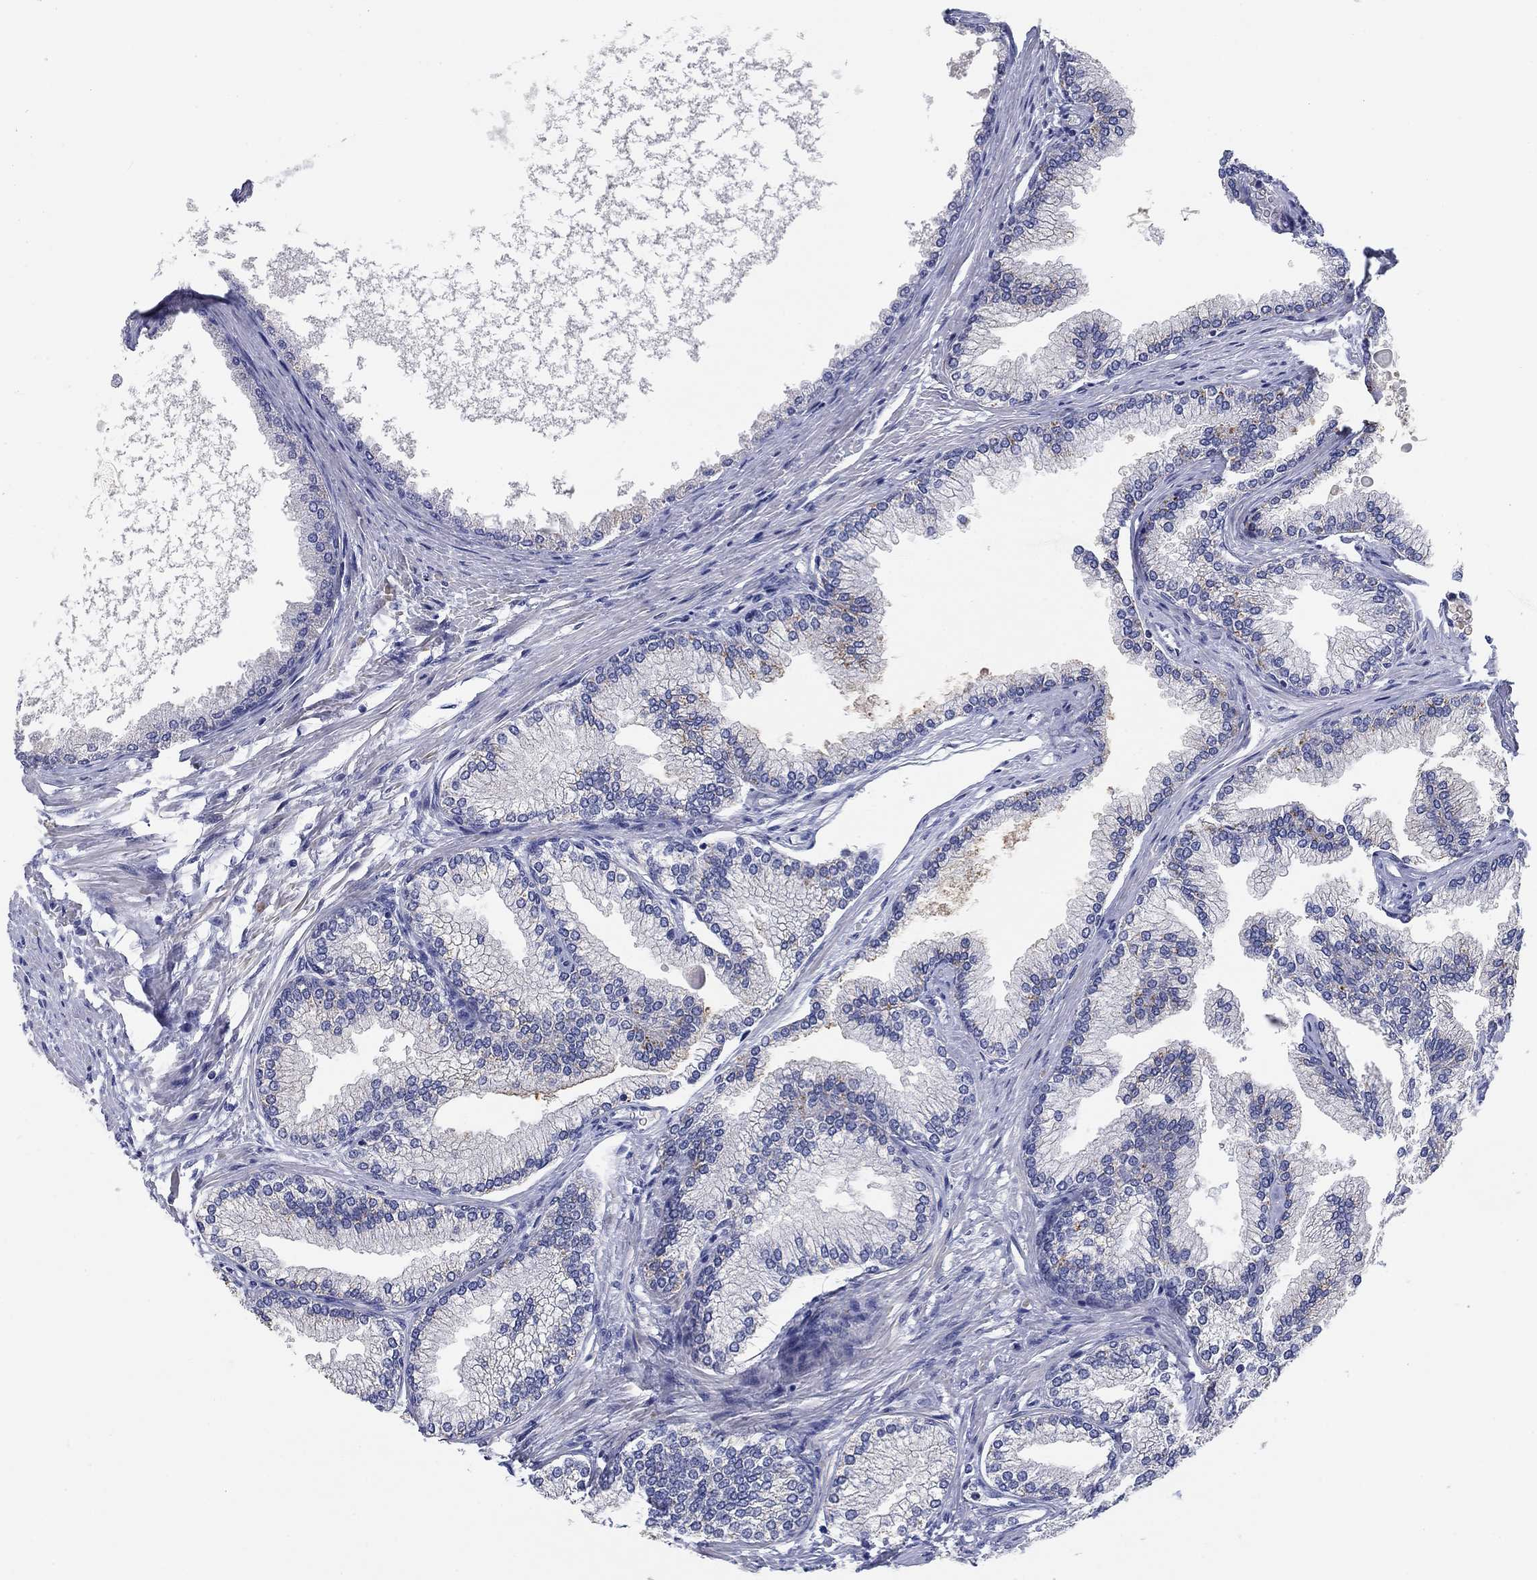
{"staining": {"intensity": "negative", "quantity": "none", "location": "none"}, "tissue": "prostate", "cell_type": "Glandular cells", "image_type": "normal", "snomed": [{"axis": "morphology", "description": "Normal tissue, NOS"}, {"axis": "topography", "description": "Prostate"}], "caption": "DAB immunohistochemical staining of normal human prostate exhibits no significant positivity in glandular cells. Brightfield microscopy of immunohistochemistry stained with DAB (brown) and hematoxylin (blue), captured at high magnification.", "gene": "PDYN", "patient": {"sex": "male", "age": 72}}